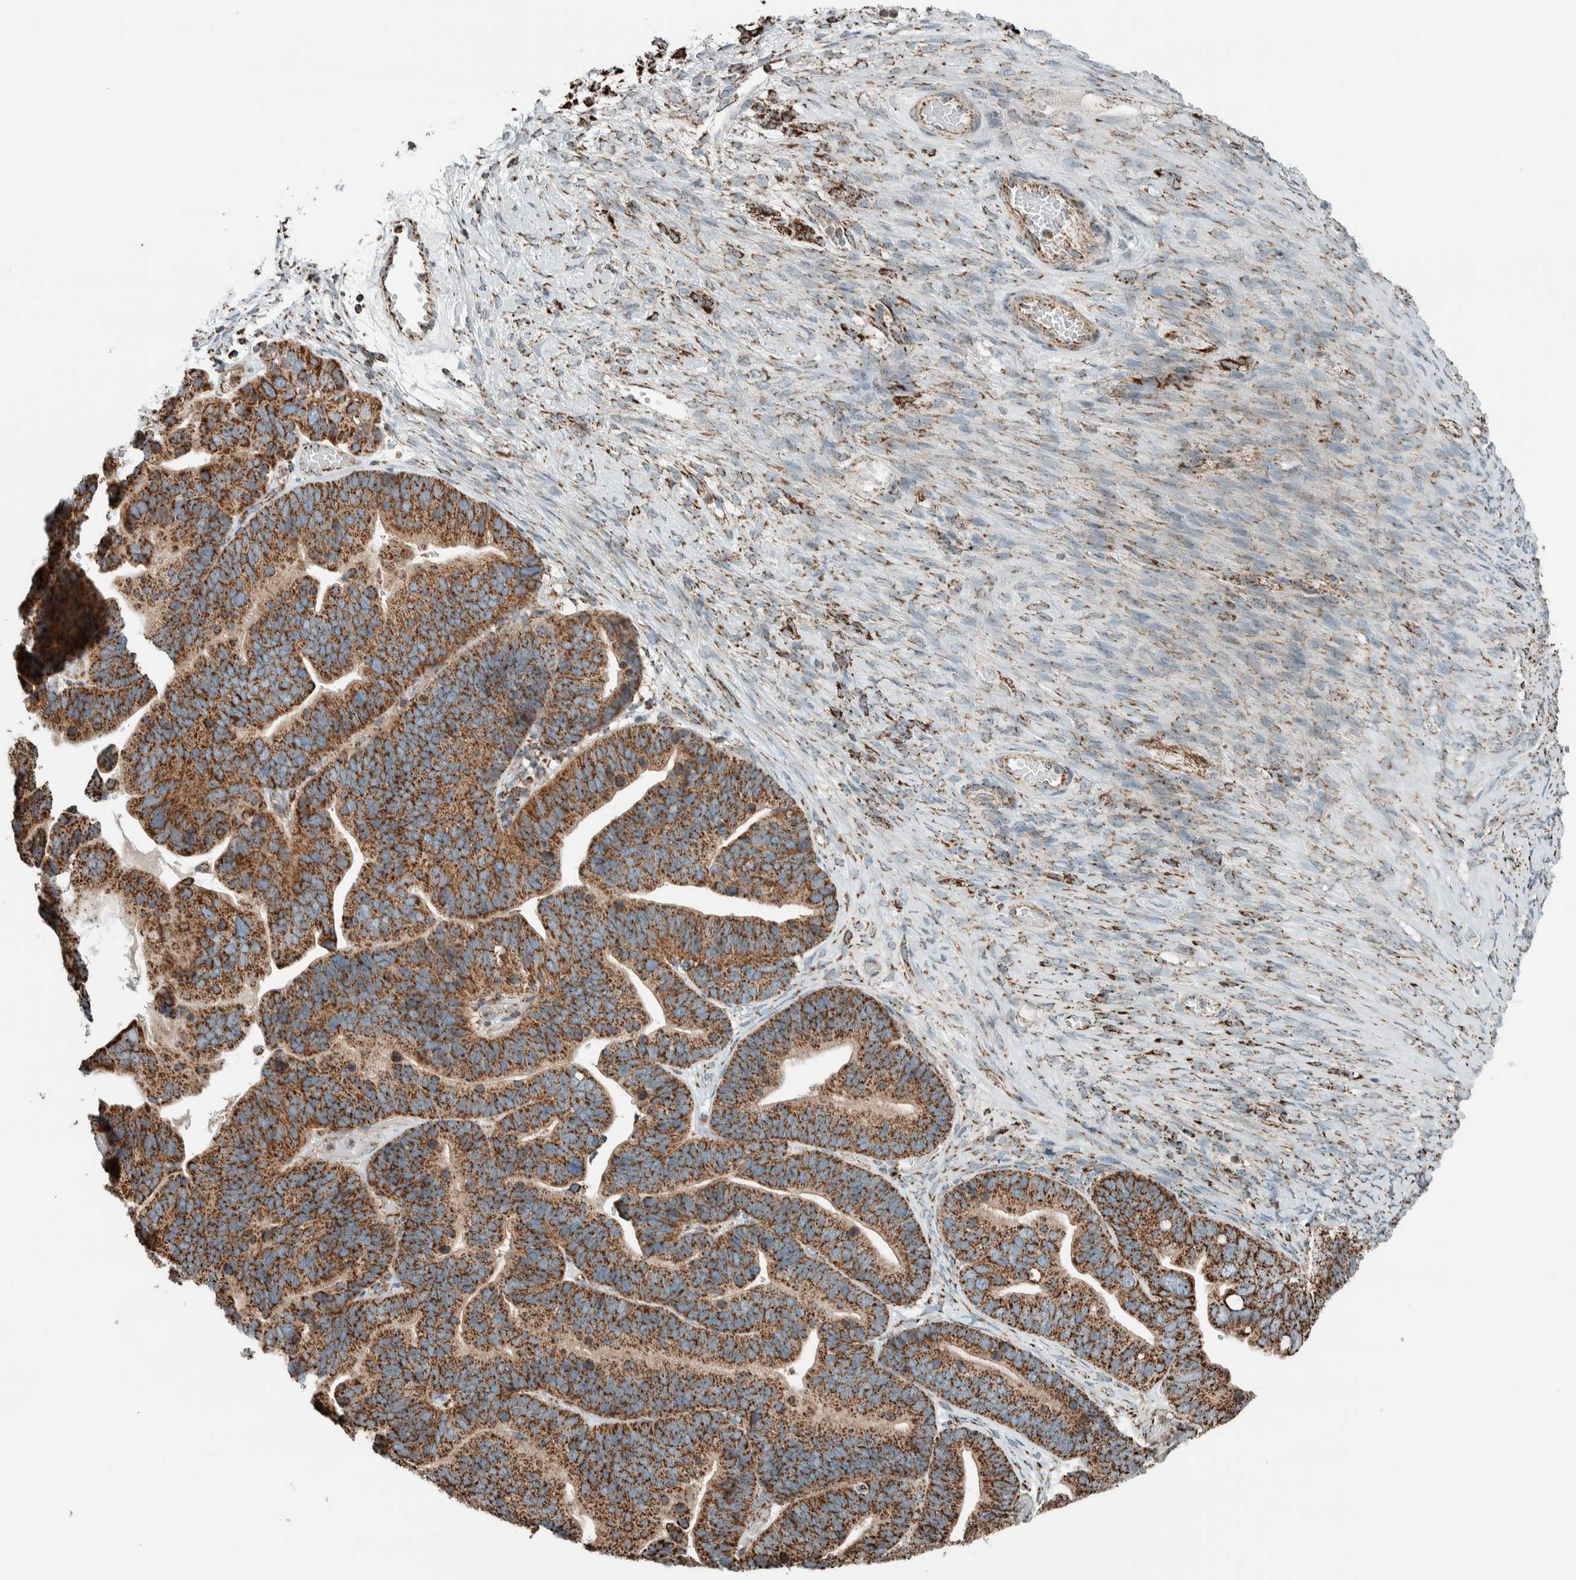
{"staining": {"intensity": "strong", "quantity": ">75%", "location": "cytoplasmic/membranous"}, "tissue": "ovarian cancer", "cell_type": "Tumor cells", "image_type": "cancer", "snomed": [{"axis": "morphology", "description": "Cystadenocarcinoma, serous, NOS"}, {"axis": "topography", "description": "Ovary"}], "caption": "Protein expression analysis of ovarian cancer (serous cystadenocarcinoma) reveals strong cytoplasmic/membranous staining in approximately >75% of tumor cells.", "gene": "ZNF454", "patient": {"sex": "female", "age": 56}}